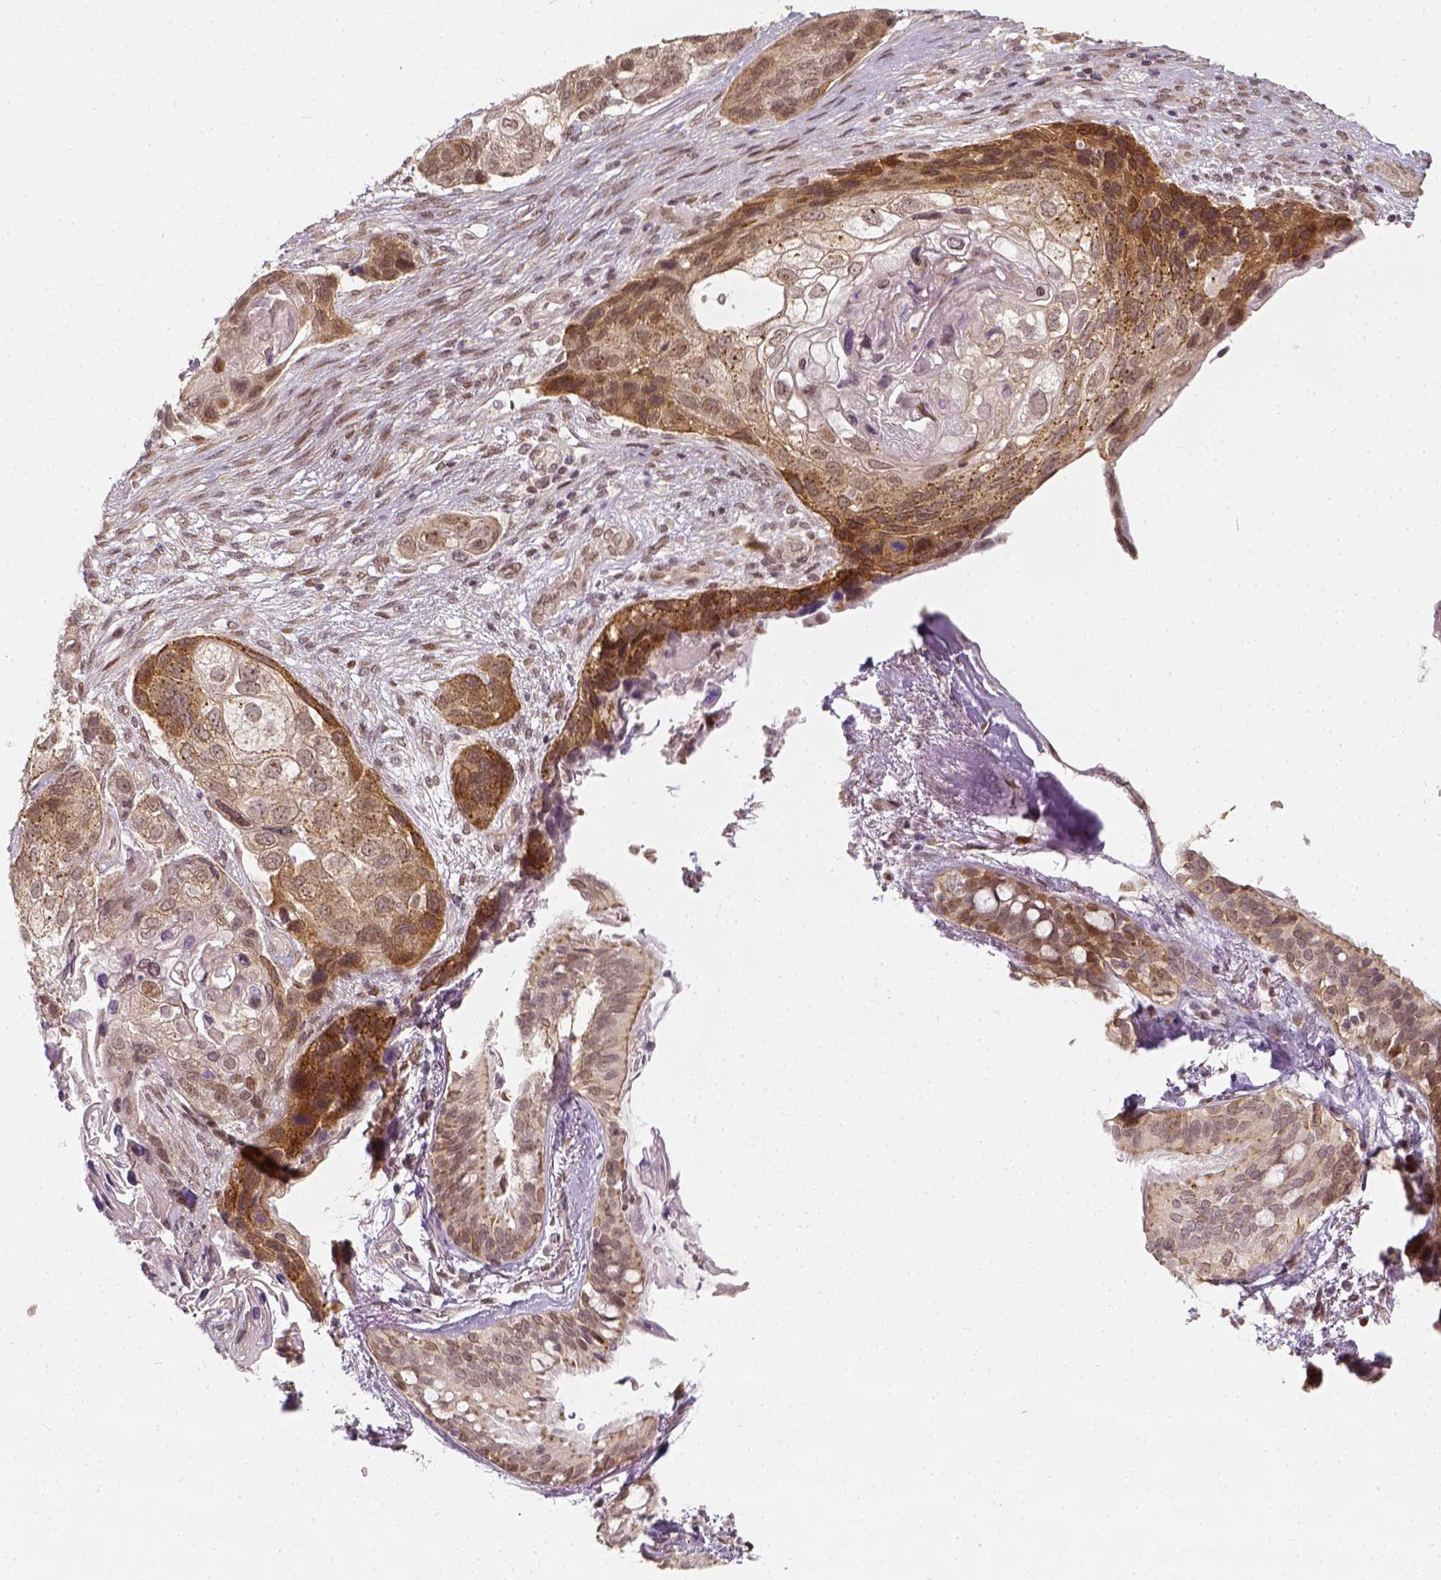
{"staining": {"intensity": "moderate", "quantity": ">75%", "location": "cytoplasmic/membranous"}, "tissue": "lung cancer", "cell_type": "Tumor cells", "image_type": "cancer", "snomed": [{"axis": "morphology", "description": "Squamous cell carcinoma, NOS"}, {"axis": "topography", "description": "Lung"}], "caption": "High-magnification brightfield microscopy of lung squamous cell carcinoma stained with DAB (3,3'-diaminobenzidine) (brown) and counterstained with hematoxylin (blue). tumor cells exhibit moderate cytoplasmic/membranous staining is appreciated in approximately>75% of cells. The staining is performed using DAB brown chromogen to label protein expression. The nuclei are counter-stained blue using hematoxylin.", "gene": "ZMAT3", "patient": {"sex": "male", "age": 69}}